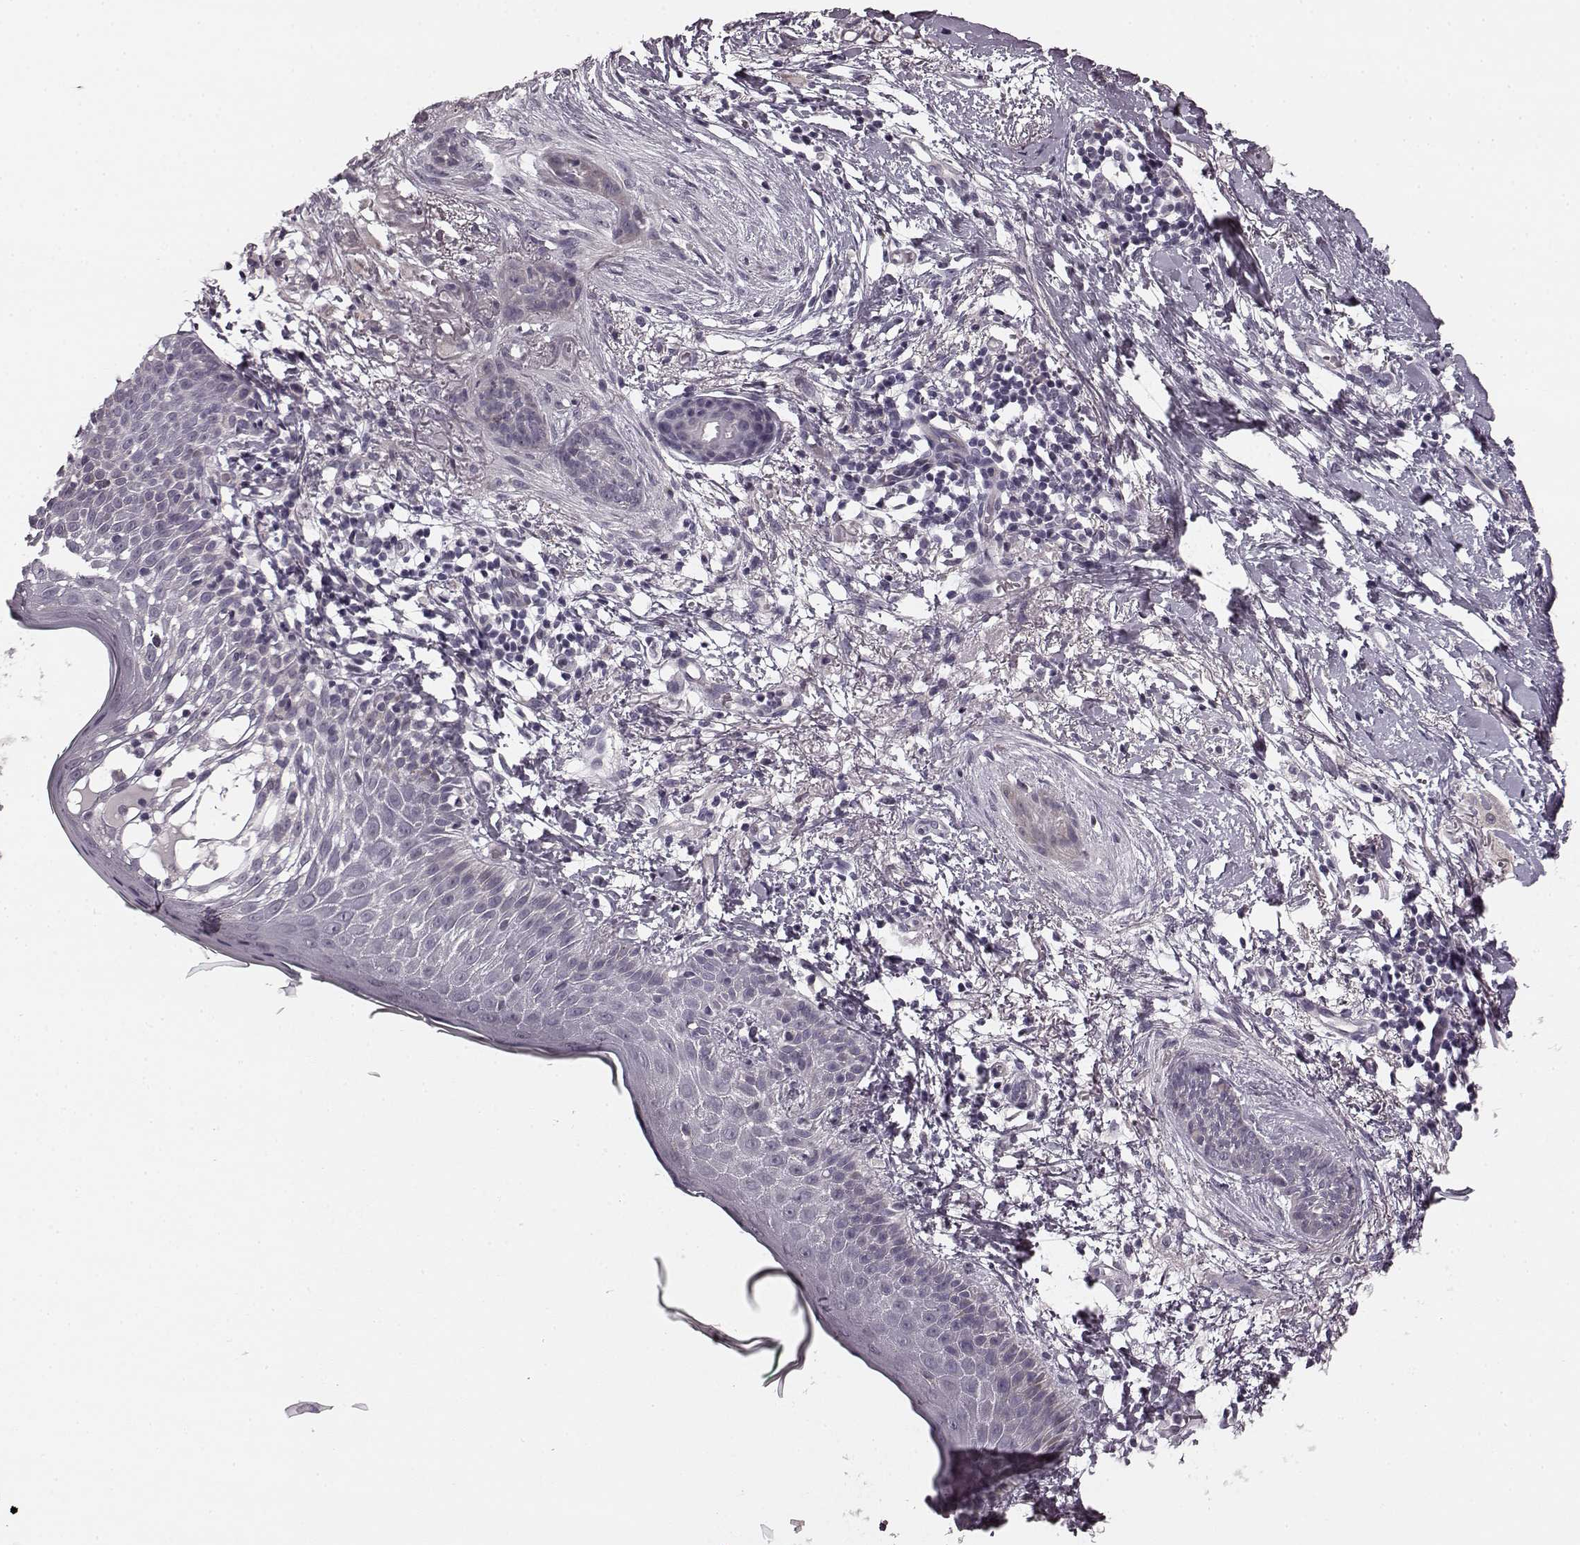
{"staining": {"intensity": "negative", "quantity": "none", "location": "none"}, "tissue": "skin cancer", "cell_type": "Tumor cells", "image_type": "cancer", "snomed": [{"axis": "morphology", "description": "Normal tissue, NOS"}, {"axis": "morphology", "description": "Basal cell carcinoma"}, {"axis": "topography", "description": "Skin"}], "caption": "Skin cancer was stained to show a protein in brown. There is no significant expression in tumor cells.", "gene": "FAM234B", "patient": {"sex": "male", "age": 84}}